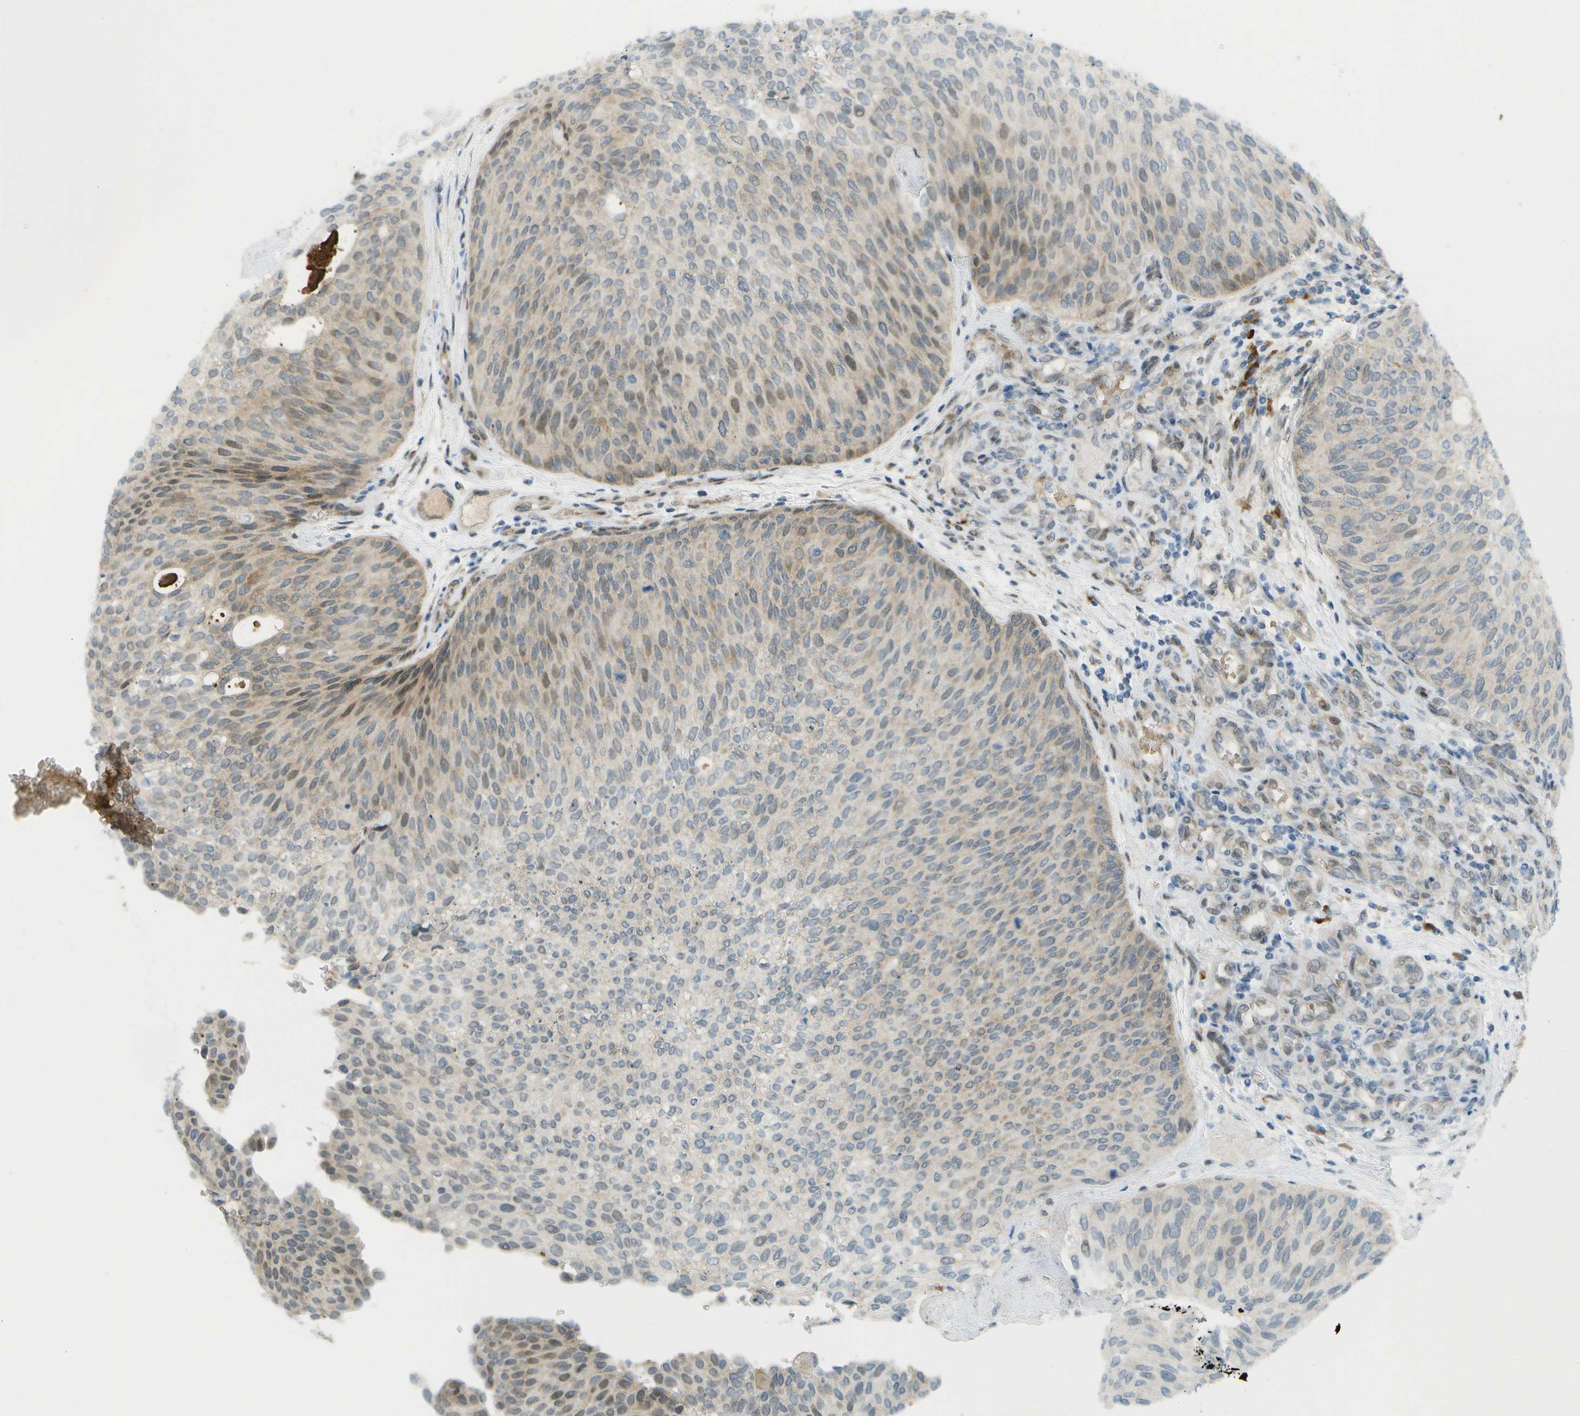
{"staining": {"intensity": "weak", "quantity": "<25%", "location": "nuclear"}, "tissue": "urothelial cancer", "cell_type": "Tumor cells", "image_type": "cancer", "snomed": [{"axis": "morphology", "description": "Urothelial carcinoma, Low grade"}, {"axis": "topography", "description": "Urinary bladder"}], "caption": "High power microscopy image of an immunohistochemistry (IHC) histopathology image of low-grade urothelial carcinoma, revealing no significant staining in tumor cells. The staining is performed using DAB (3,3'-diaminobenzidine) brown chromogen with nuclei counter-stained in using hematoxylin.", "gene": "CACNB4", "patient": {"sex": "female", "age": 79}}